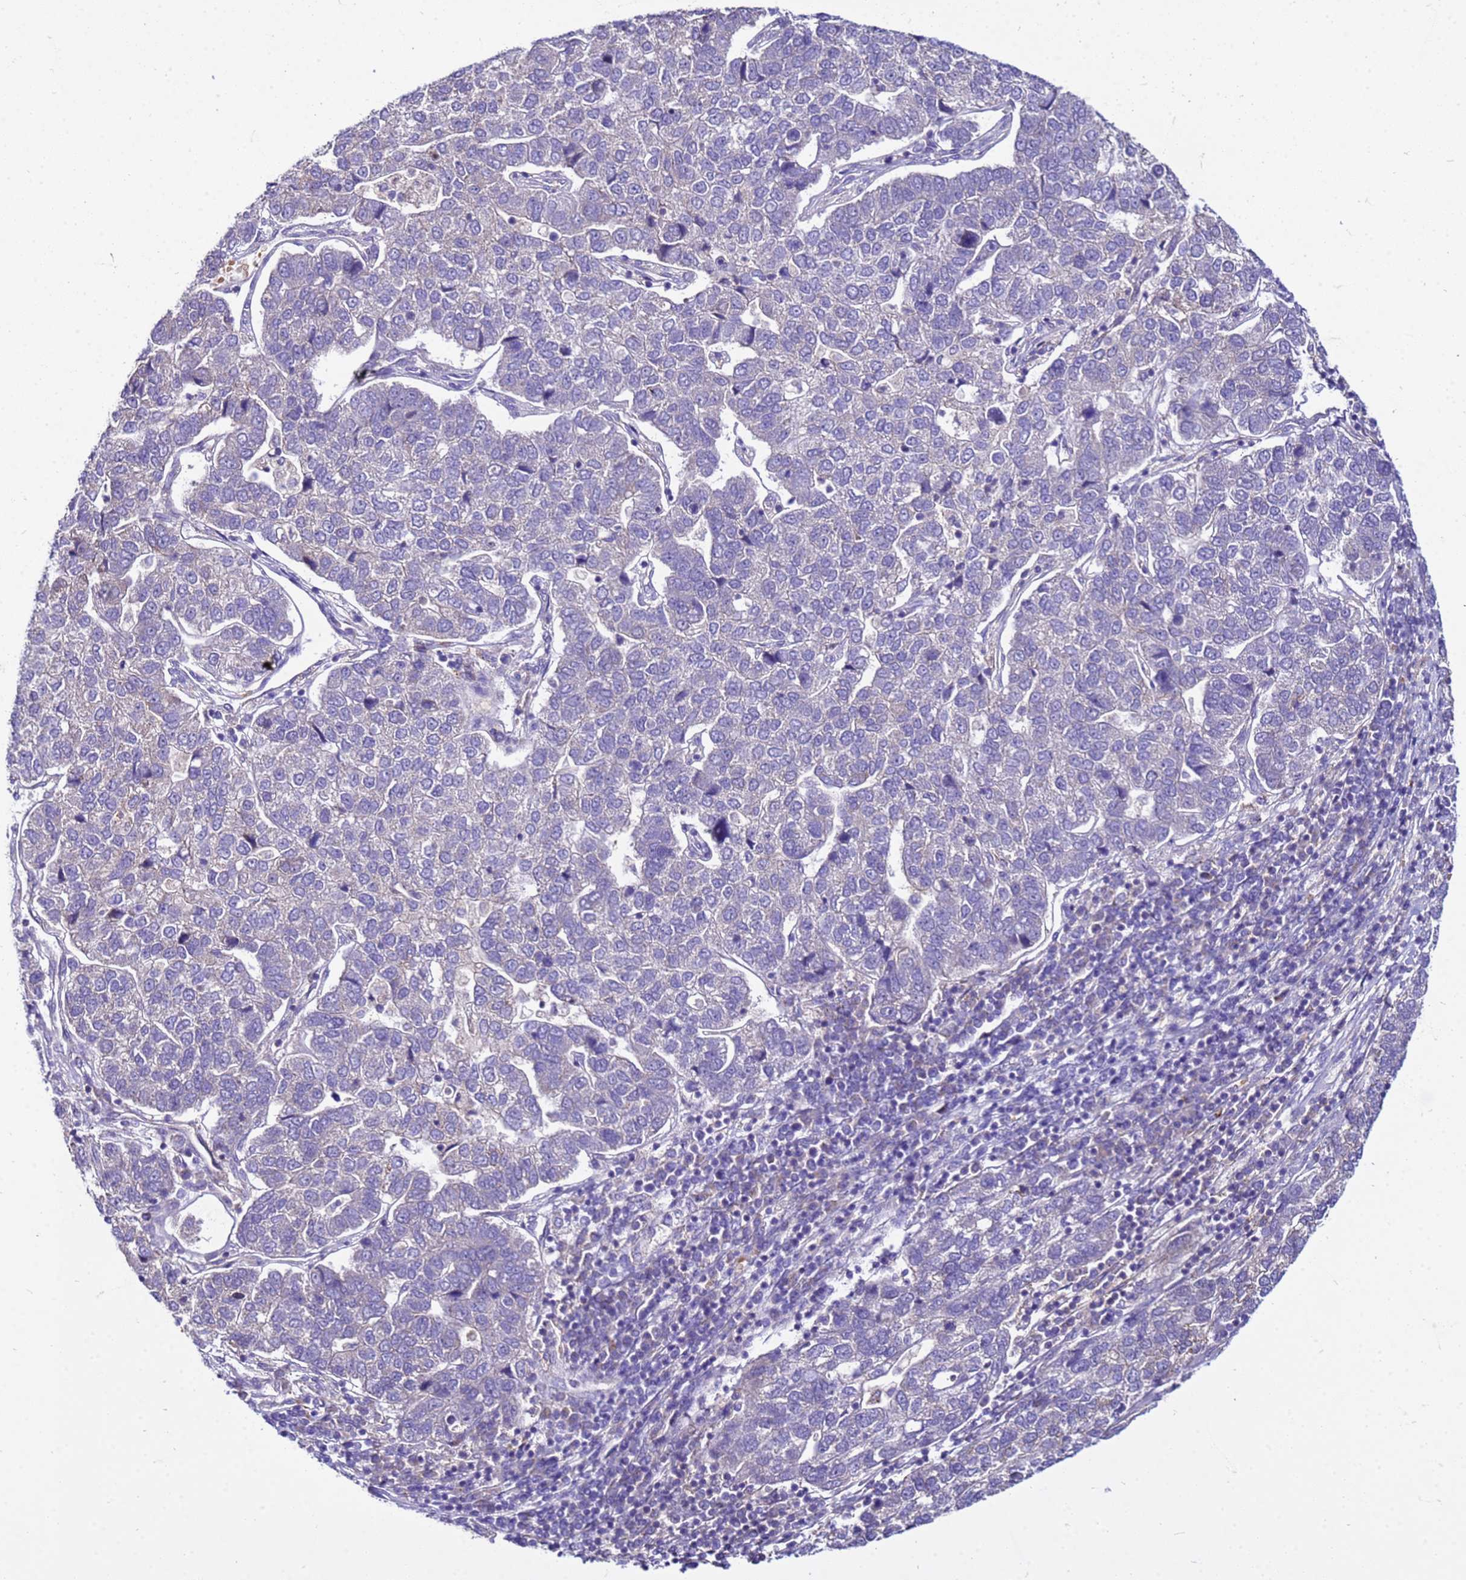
{"staining": {"intensity": "negative", "quantity": "none", "location": "none"}, "tissue": "pancreatic cancer", "cell_type": "Tumor cells", "image_type": "cancer", "snomed": [{"axis": "morphology", "description": "Adenocarcinoma, NOS"}, {"axis": "topography", "description": "Pancreas"}], "caption": "Tumor cells are negative for protein expression in human pancreatic adenocarcinoma.", "gene": "PKD1", "patient": {"sex": "female", "age": 61}}